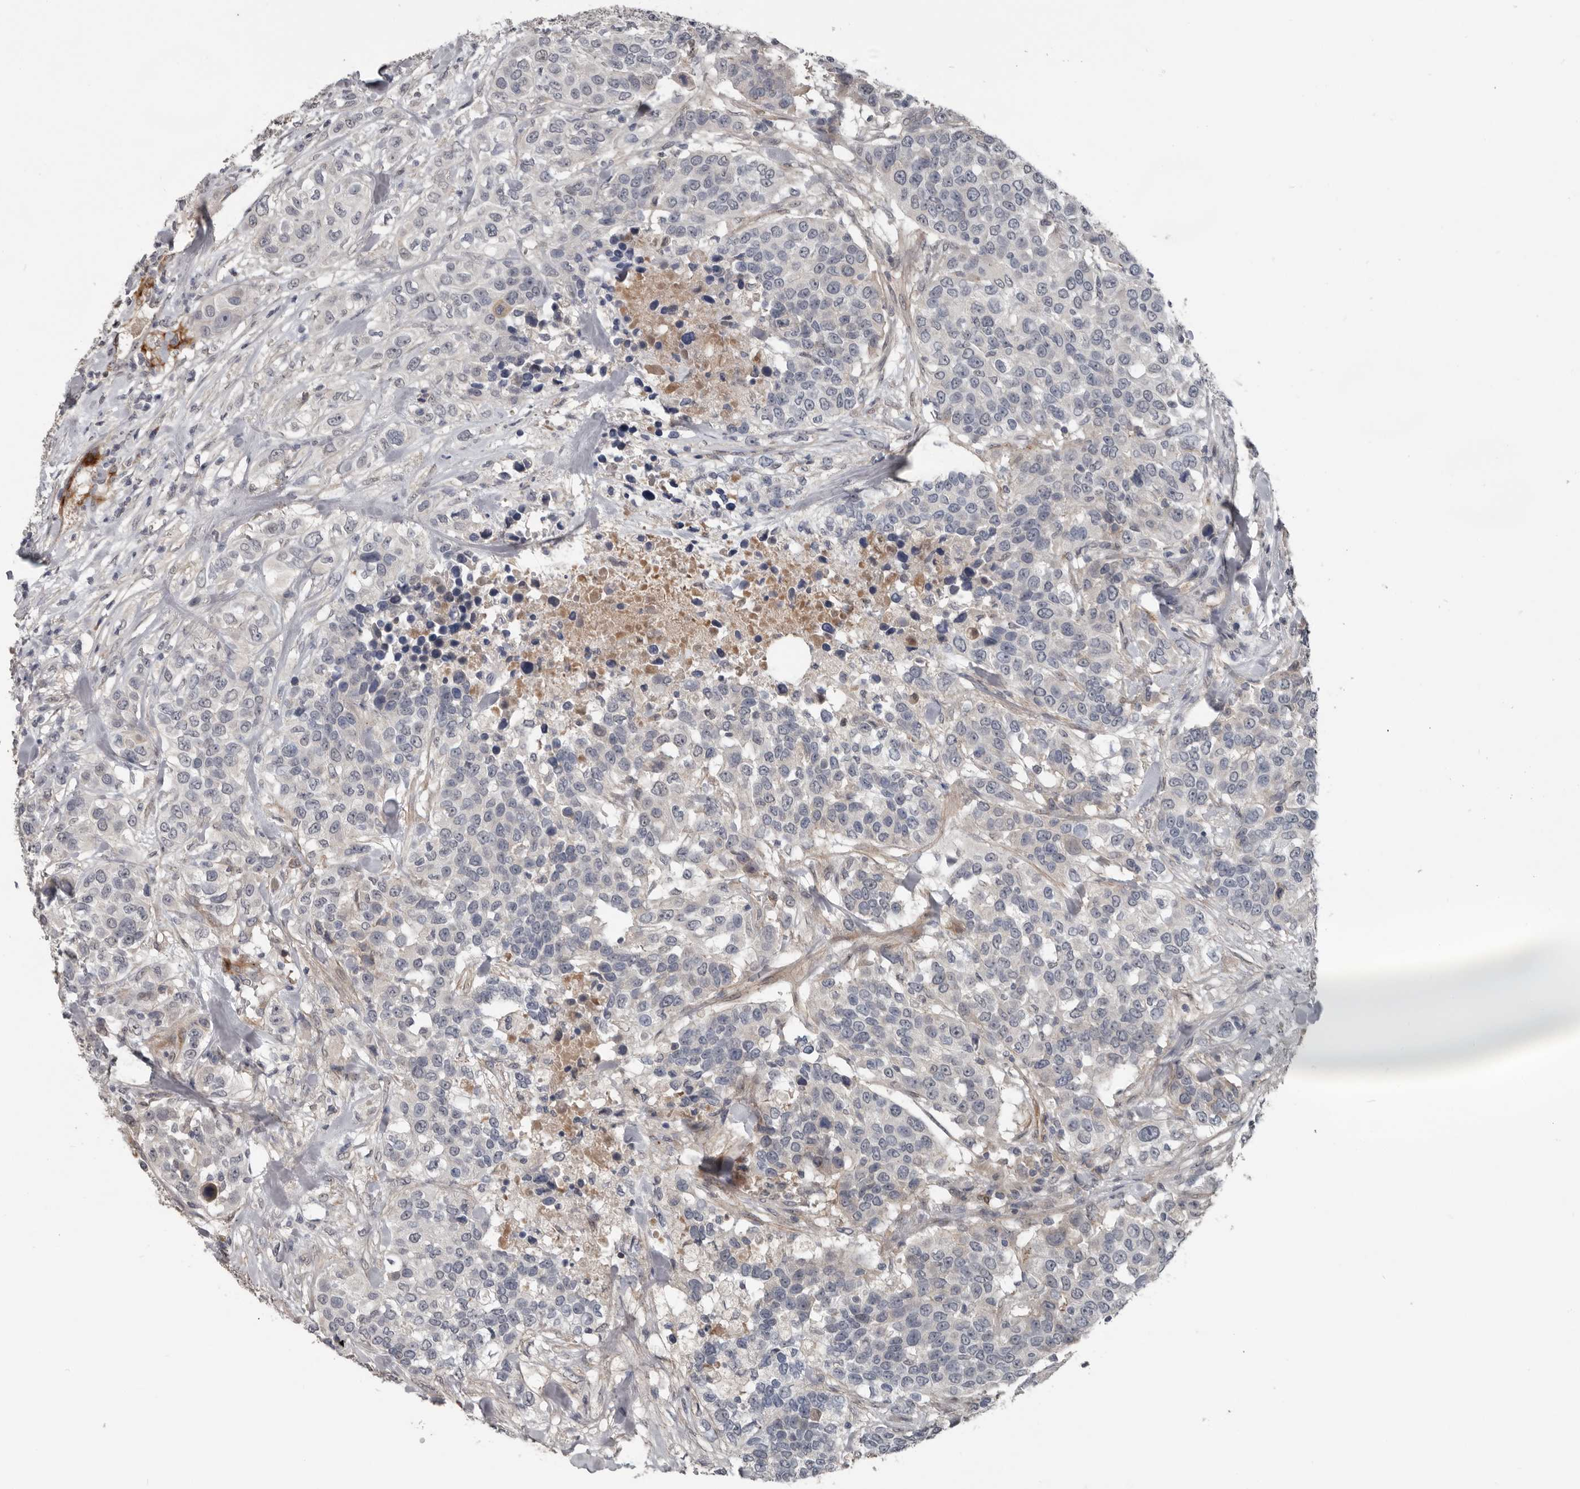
{"staining": {"intensity": "negative", "quantity": "none", "location": "none"}, "tissue": "urothelial cancer", "cell_type": "Tumor cells", "image_type": "cancer", "snomed": [{"axis": "morphology", "description": "Urothelial carcinoma, High grade"}, {"axis": "topography", "description": "Urinary bladder"}], "caption": "Immunohistochemistry (IHC) photomicrograph of urothelial cancer stained for a protein (brown), which displays no staining in tumor cells. (Stains: DAB immunohistochemistry with hematoxylin counter stain, Microscopy: brightfield microscopy at high magnification).", "gene": "C1orf216", "patient": {"sex": "female", "age": 80}}